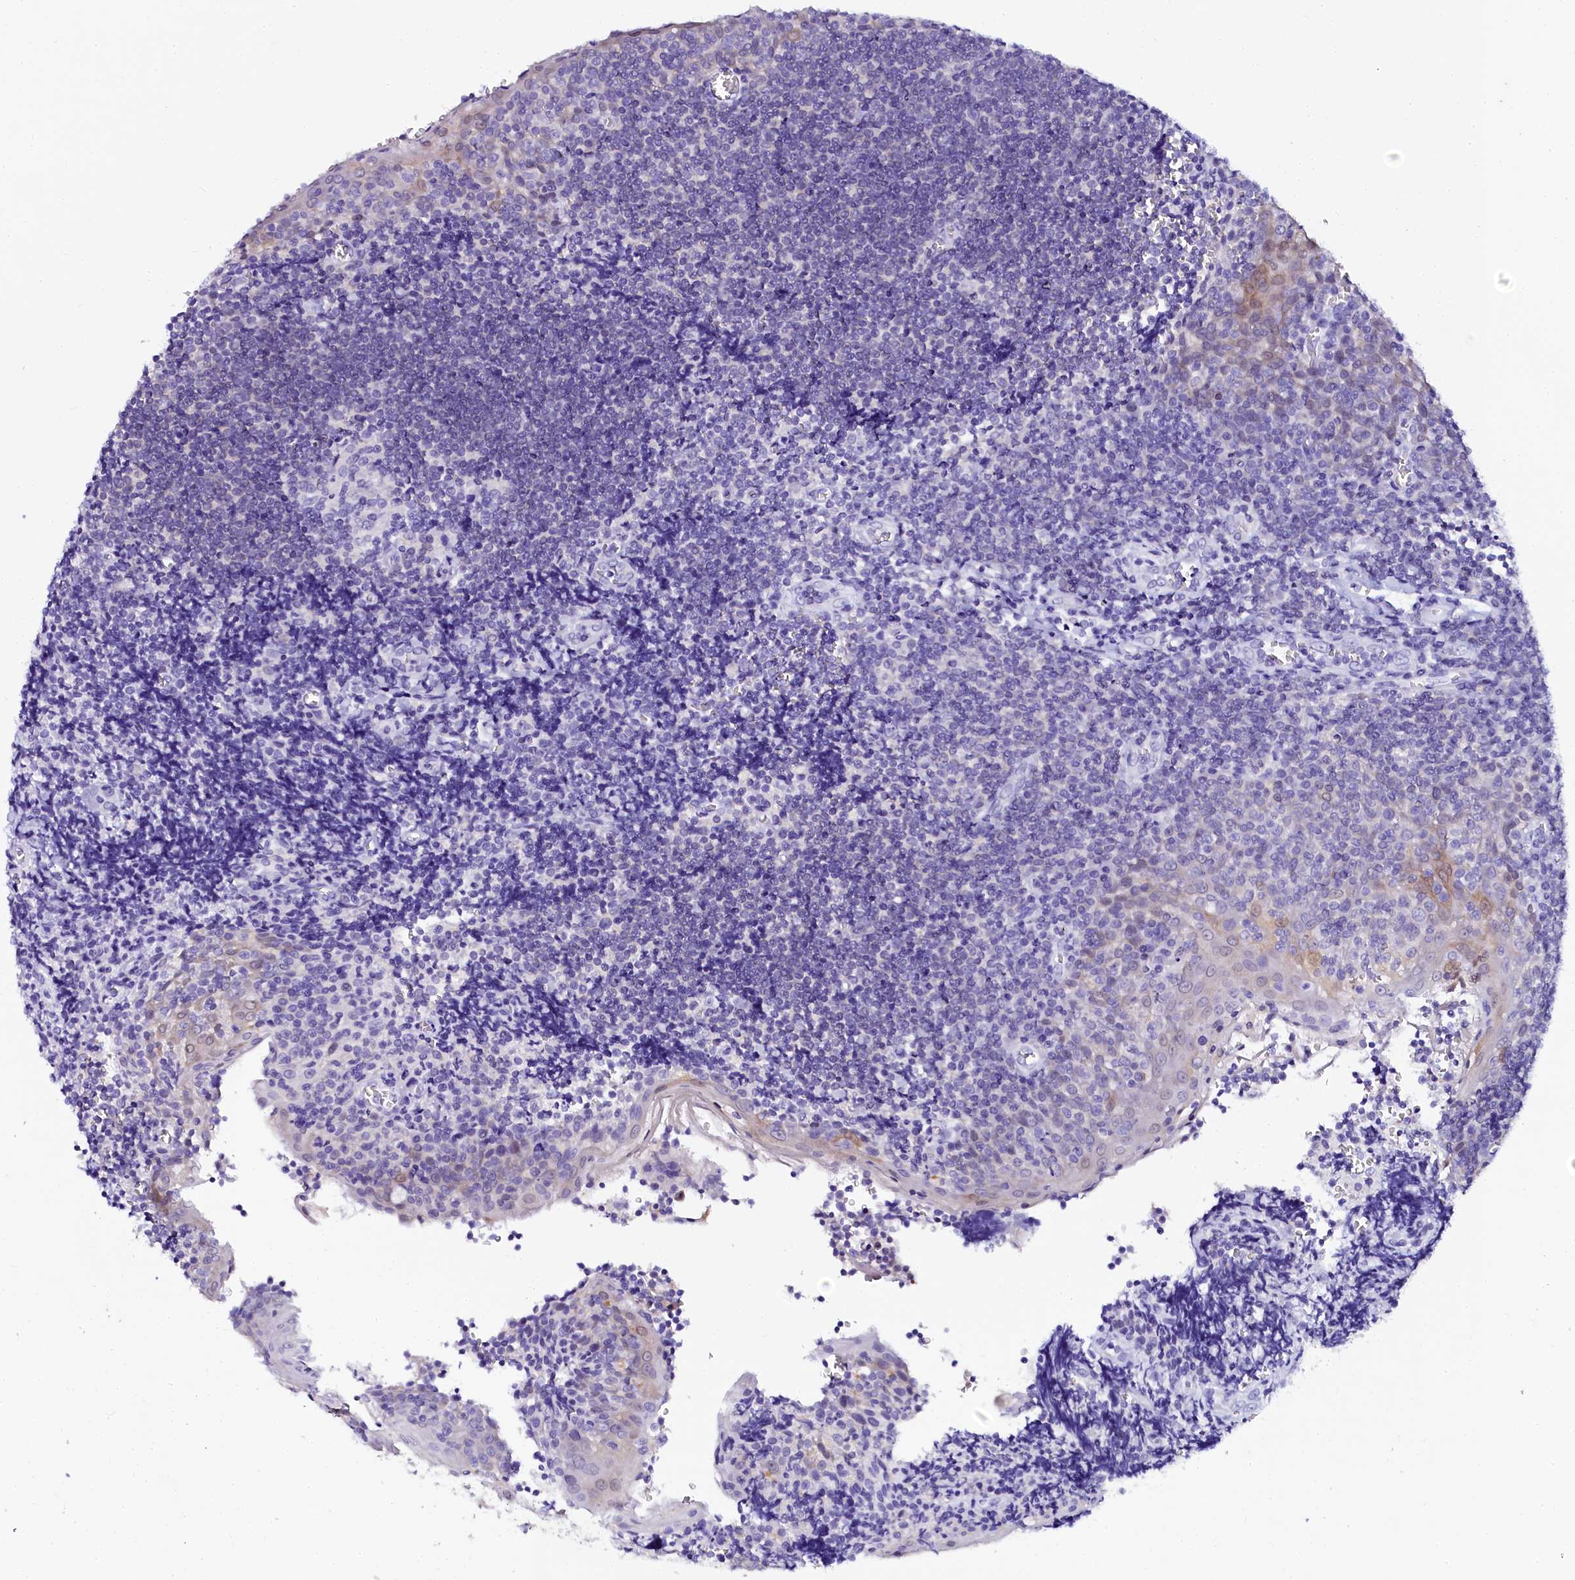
{"staining": {"intensity": "negative", "quantity": "none", "location": "none"}, "tissue": "tonsil", "cell_type": "Germinal center cells", "image_type": "normal", "snomed": [{"axis": "morphology", "description": "Normal tissue, NOS"}, {"axis": "topography", "description": "Tonsil"}], "caption": "Immunohistochemical staining of normal tonsil exhibits no significant positivity in germinal center cells.", "gene": "SORD", "patient": {"sex": "male", "age": 27}}